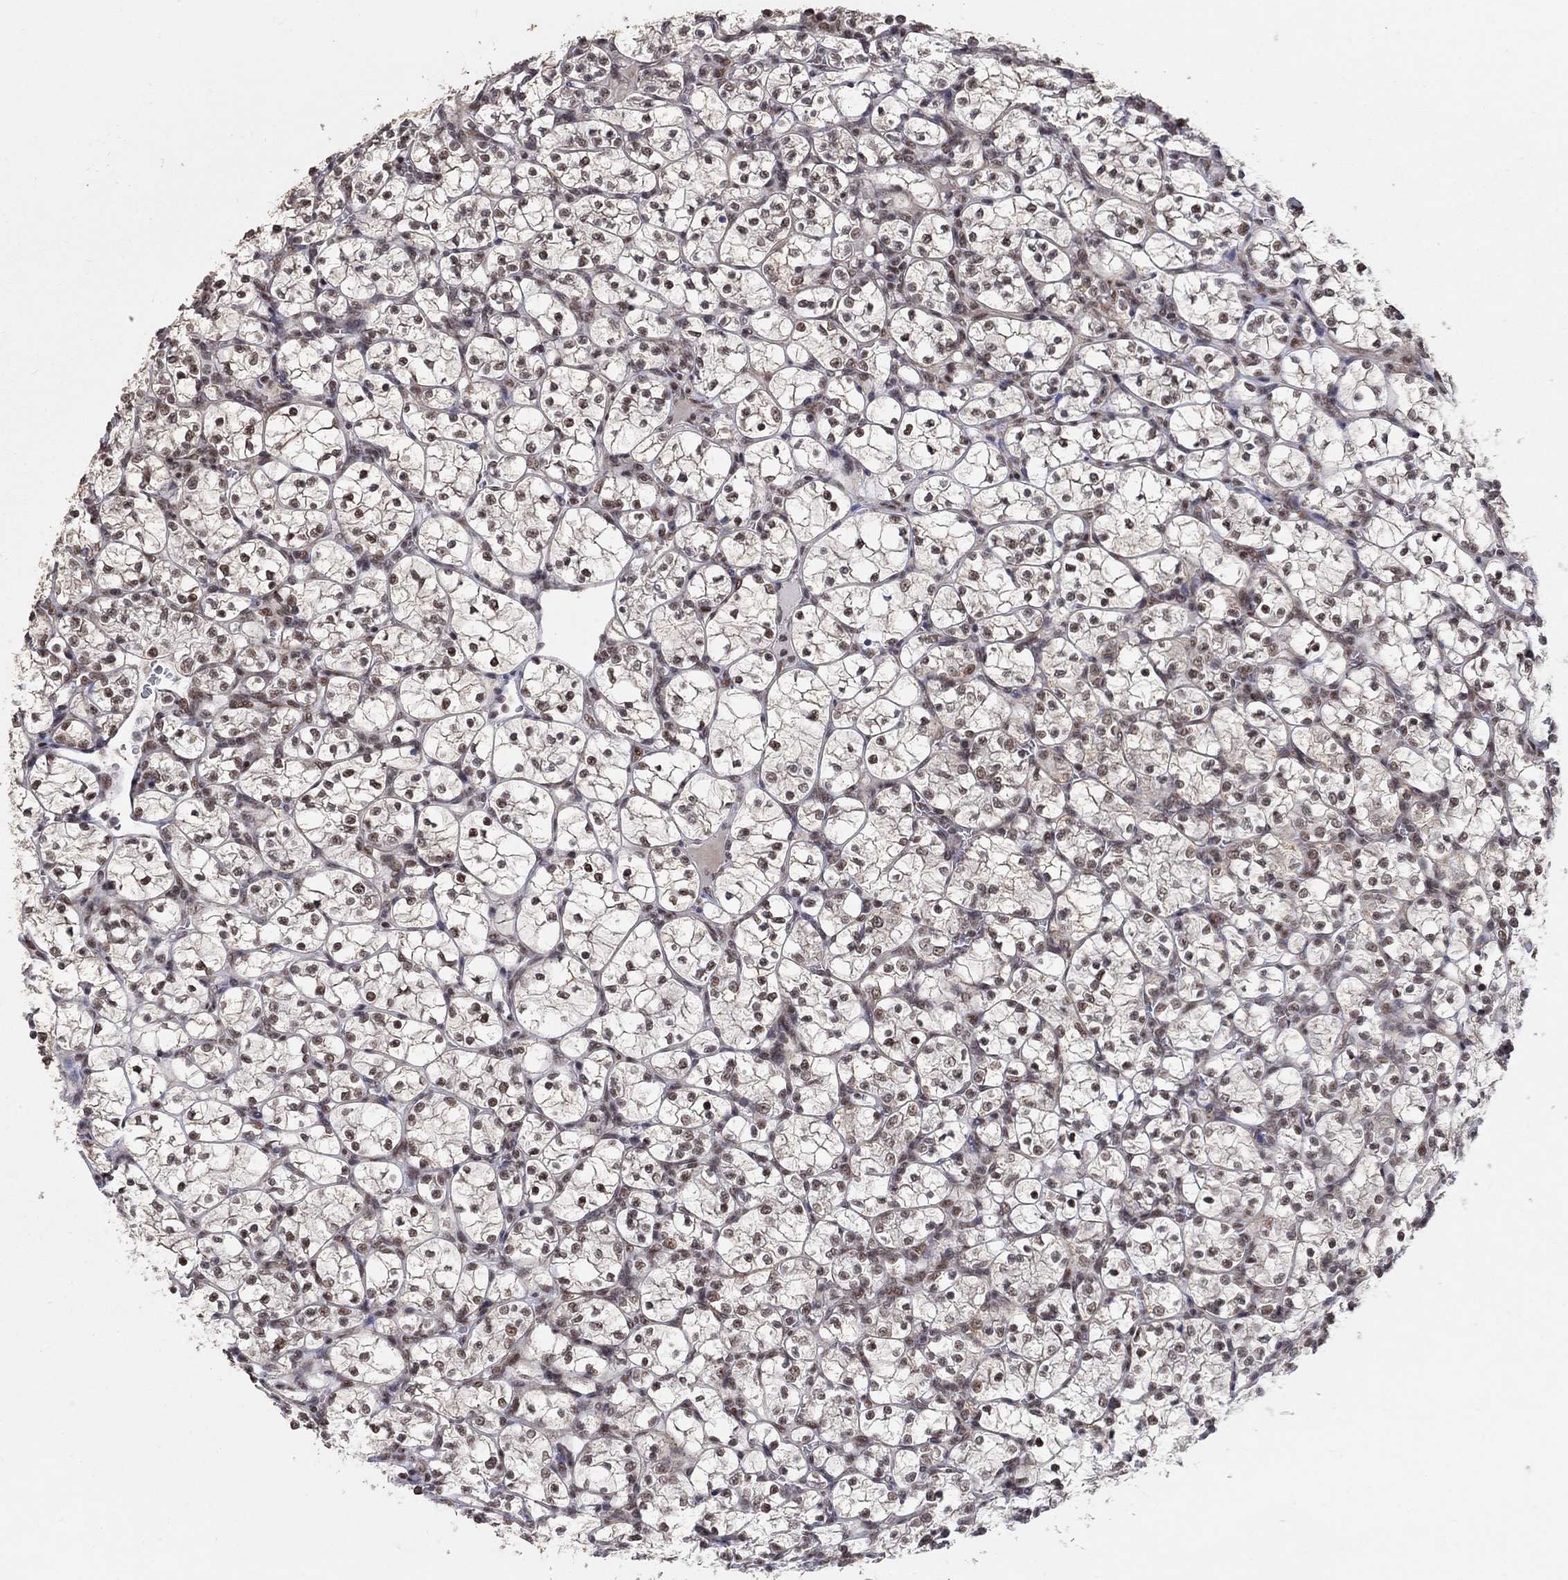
{"staining": {"intensity": "weak", "quantity": "<25%", "location": "nuclear"}, "tissue": "renal cancer", "cell_type": "Tumor cells", "image_type": "cancer", "snomed": [{"axis": "morphology", "description": "Adenocarcinoma, NOS"}, {"axis": "topography", "description": "Kidney"}], "caption": "A high-resolution micrograph shows immunohistochemistry (IHC) staining of adenocarcinoma (renal), which shows no significant positivity in tumor cells.", "gene": "PNISR", "patient": {"sex": "female", "age": 89}}